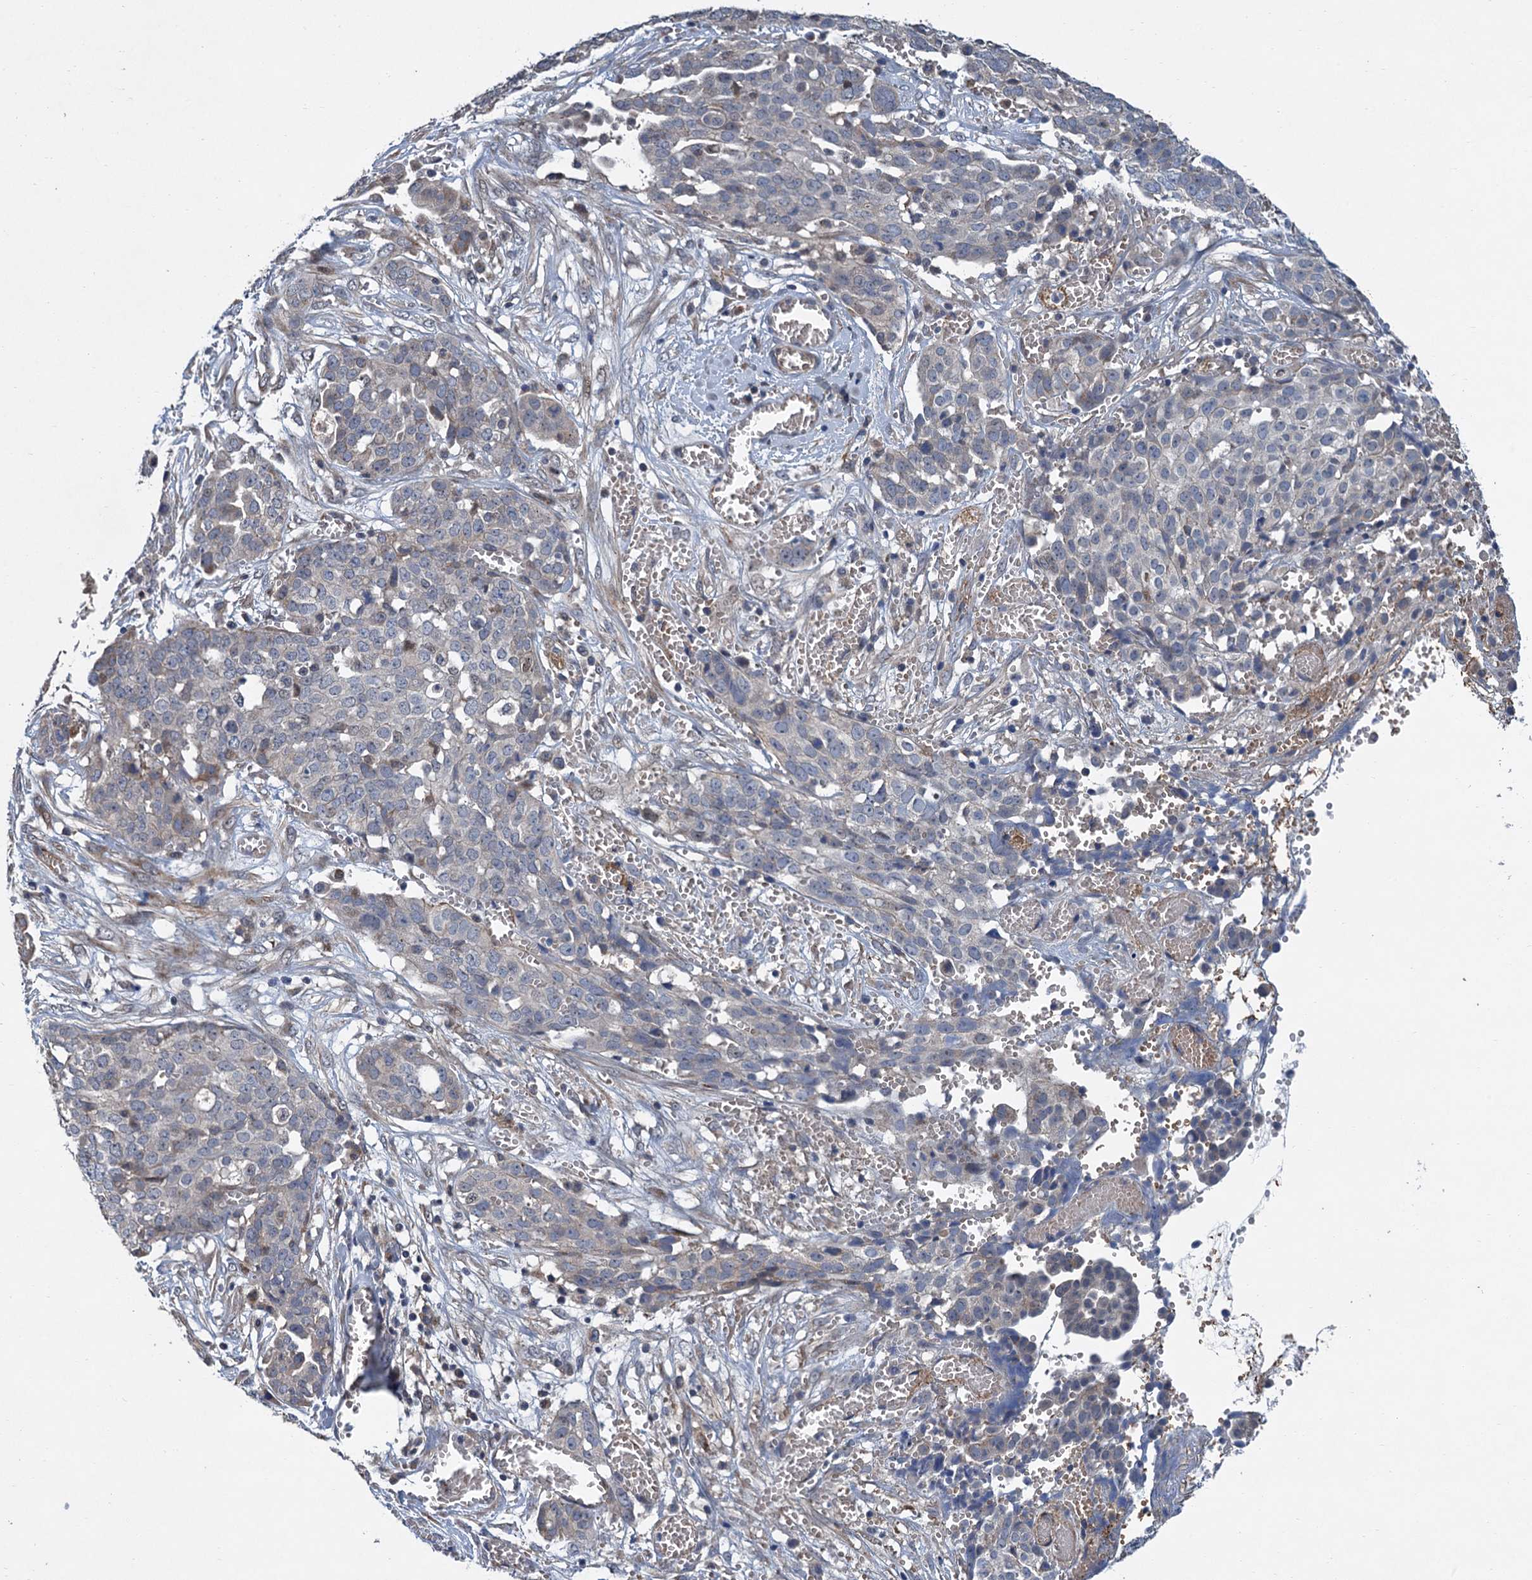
{"staining": {"intensity": "negative", "quantity": "none", "location": "none"}, "tissue": "ovarian cancer", "cell_type": "Tumor cells", "image_type": "cancer", "snomed": [{"axis": "morphology", "description": "Cystadenocarcinoma, serous, NOS"}, {"axis": "topography", "description": "Soft tissue"}, {"axis": "topography", "description": "Ovary"}], "caption": "This is an immunohistochemistry histopathology image of serous cystadenocarcinoma (ovarian). There is no positivity in tumor cells.", "gene": "TRAF7", "patient": {"sex": "female", "age": 57}}